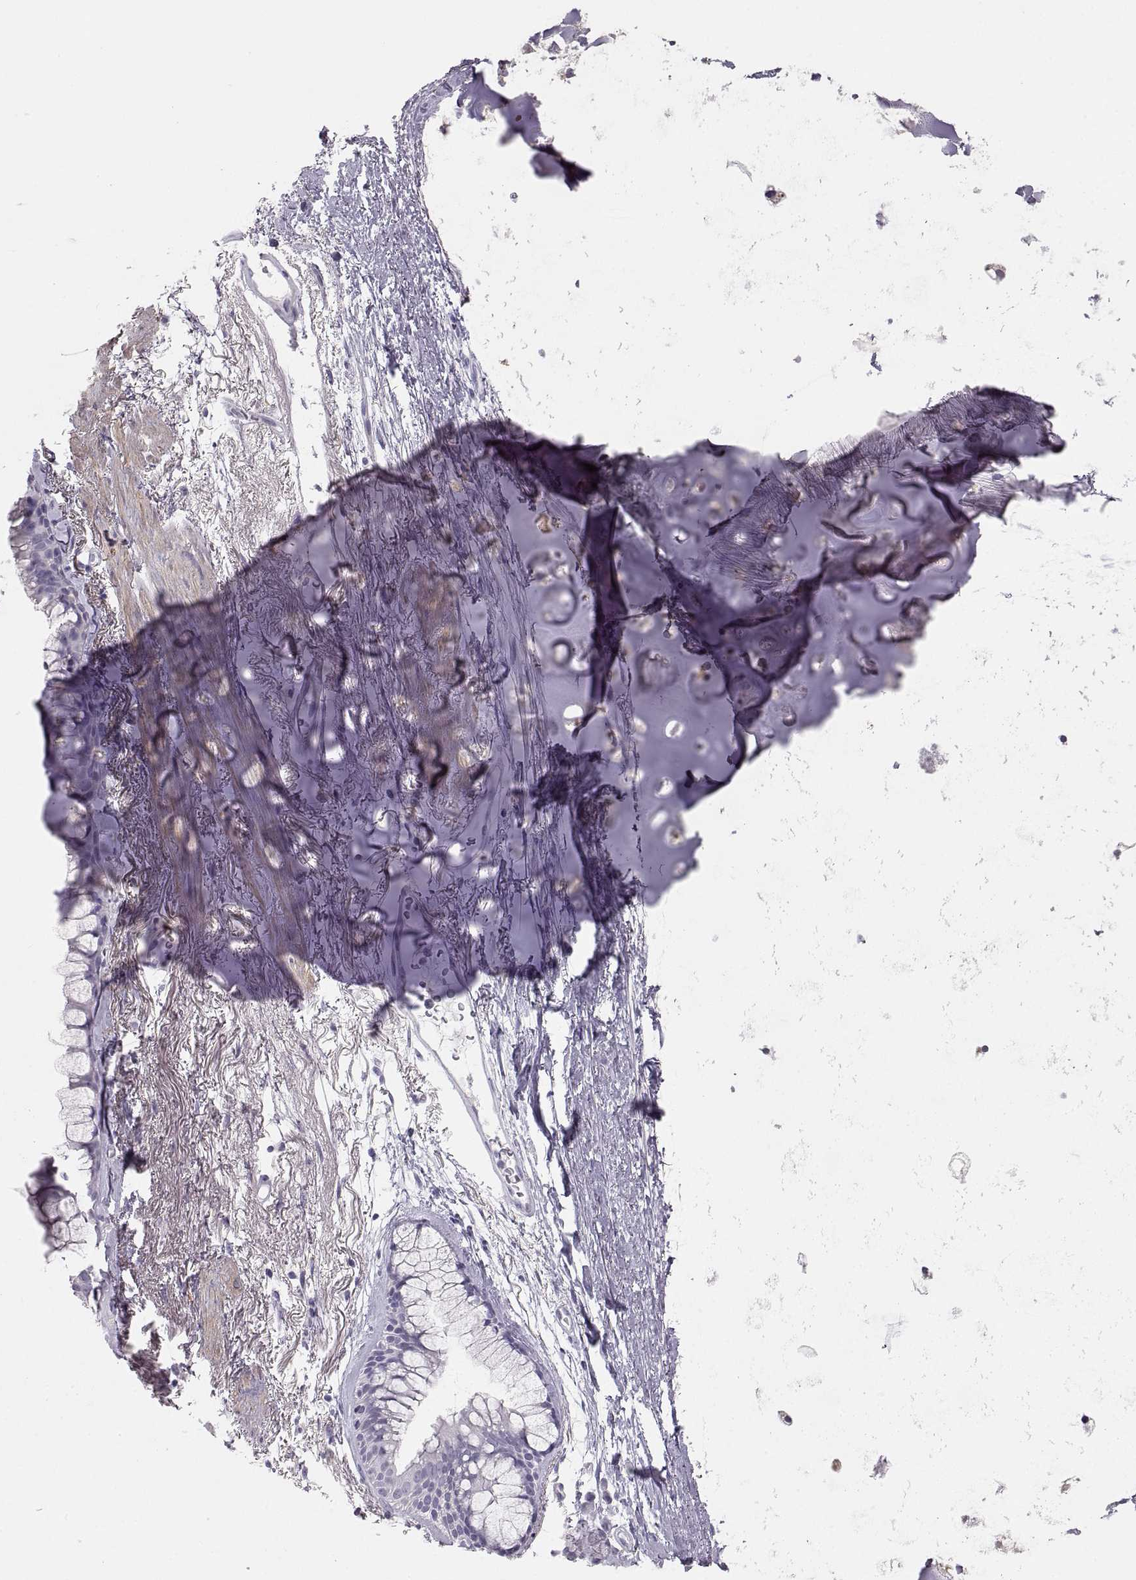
{"staining": {"intensity": "negative", "quantity": "none", "location": "none"}, "tissue": "bronchus", "cell_type": "Respiratory epithelial cells", "image_type": "normal", "snomed": [{"axis": "morphology", "description": "Normal tissue, NOS"}, {"axis": "morphology", "description": "Squamous cell carcinoma, NOS"}, {"axis": "topography", "description": "Cartilage tissue"}, {"axis": "topography", "description": "Bronchus"}], "caption": "A histopathology image of bronchus stained for a protein displays no brown staining in respiratory epithelial cells.", "gene": "COL9A3", "patient": {"sex": "male", "age": 72}}